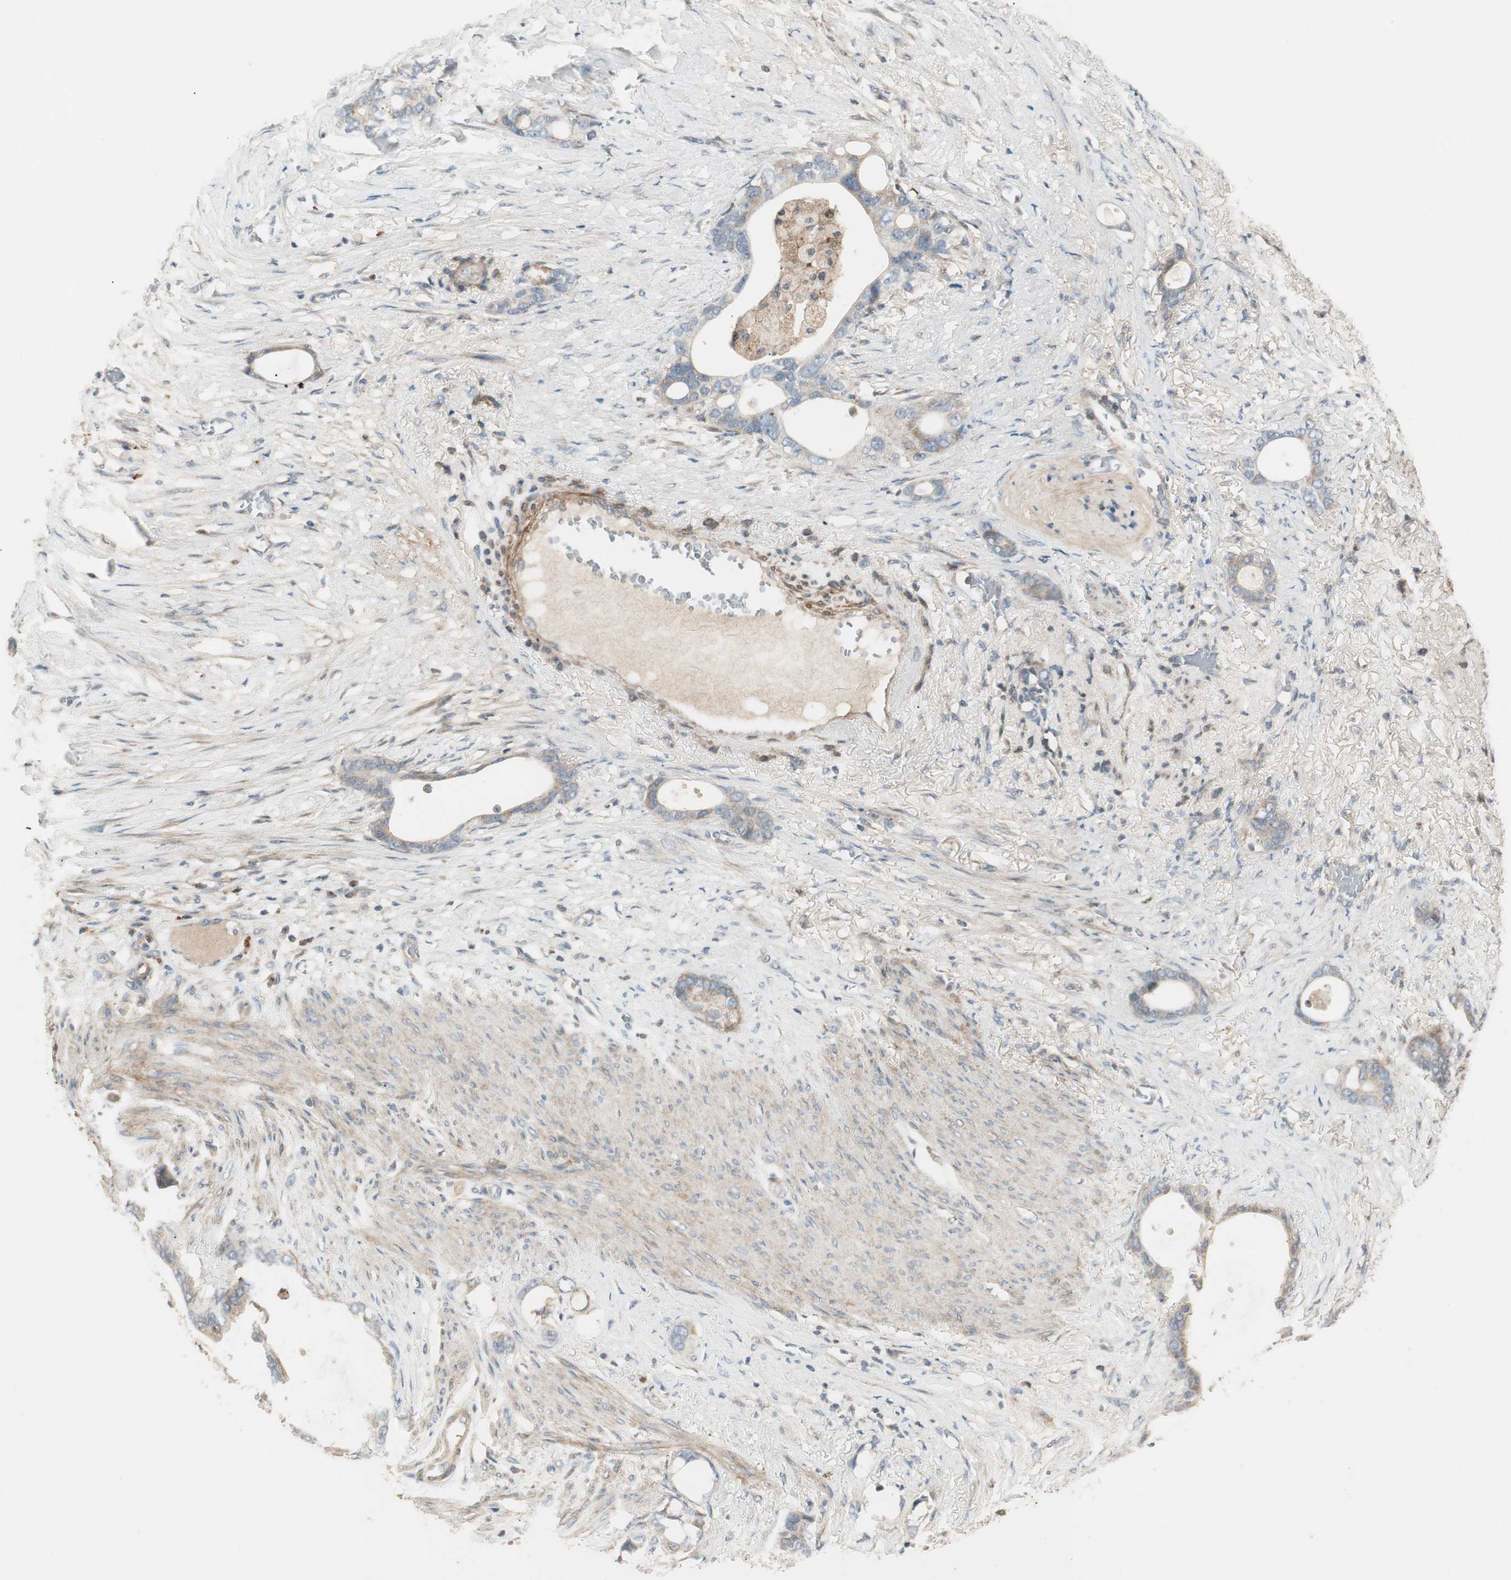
{"staining": {"intensity": "weak", "quantity": ">75%", "location": "cytoplasmic/membranous"}, "tissue": "stomach cancer", "cell_type": "Tumor cells", "image_type": "cancer", "snomed": [{"axis": "morphology", "description": "Adenocarcinoma, NOS"}, {"axis": "topography", "description": "Stomach"}], "caption": "Stomach adenocarcinoma stained with DAB immunohistochemistry (IHC) shows low levels of weak cytoplasmic/membranous positivity in approximately >75% of tumor cells.", "gene": "SFRP1", "patient": {"sex": "female", "age": 75}}